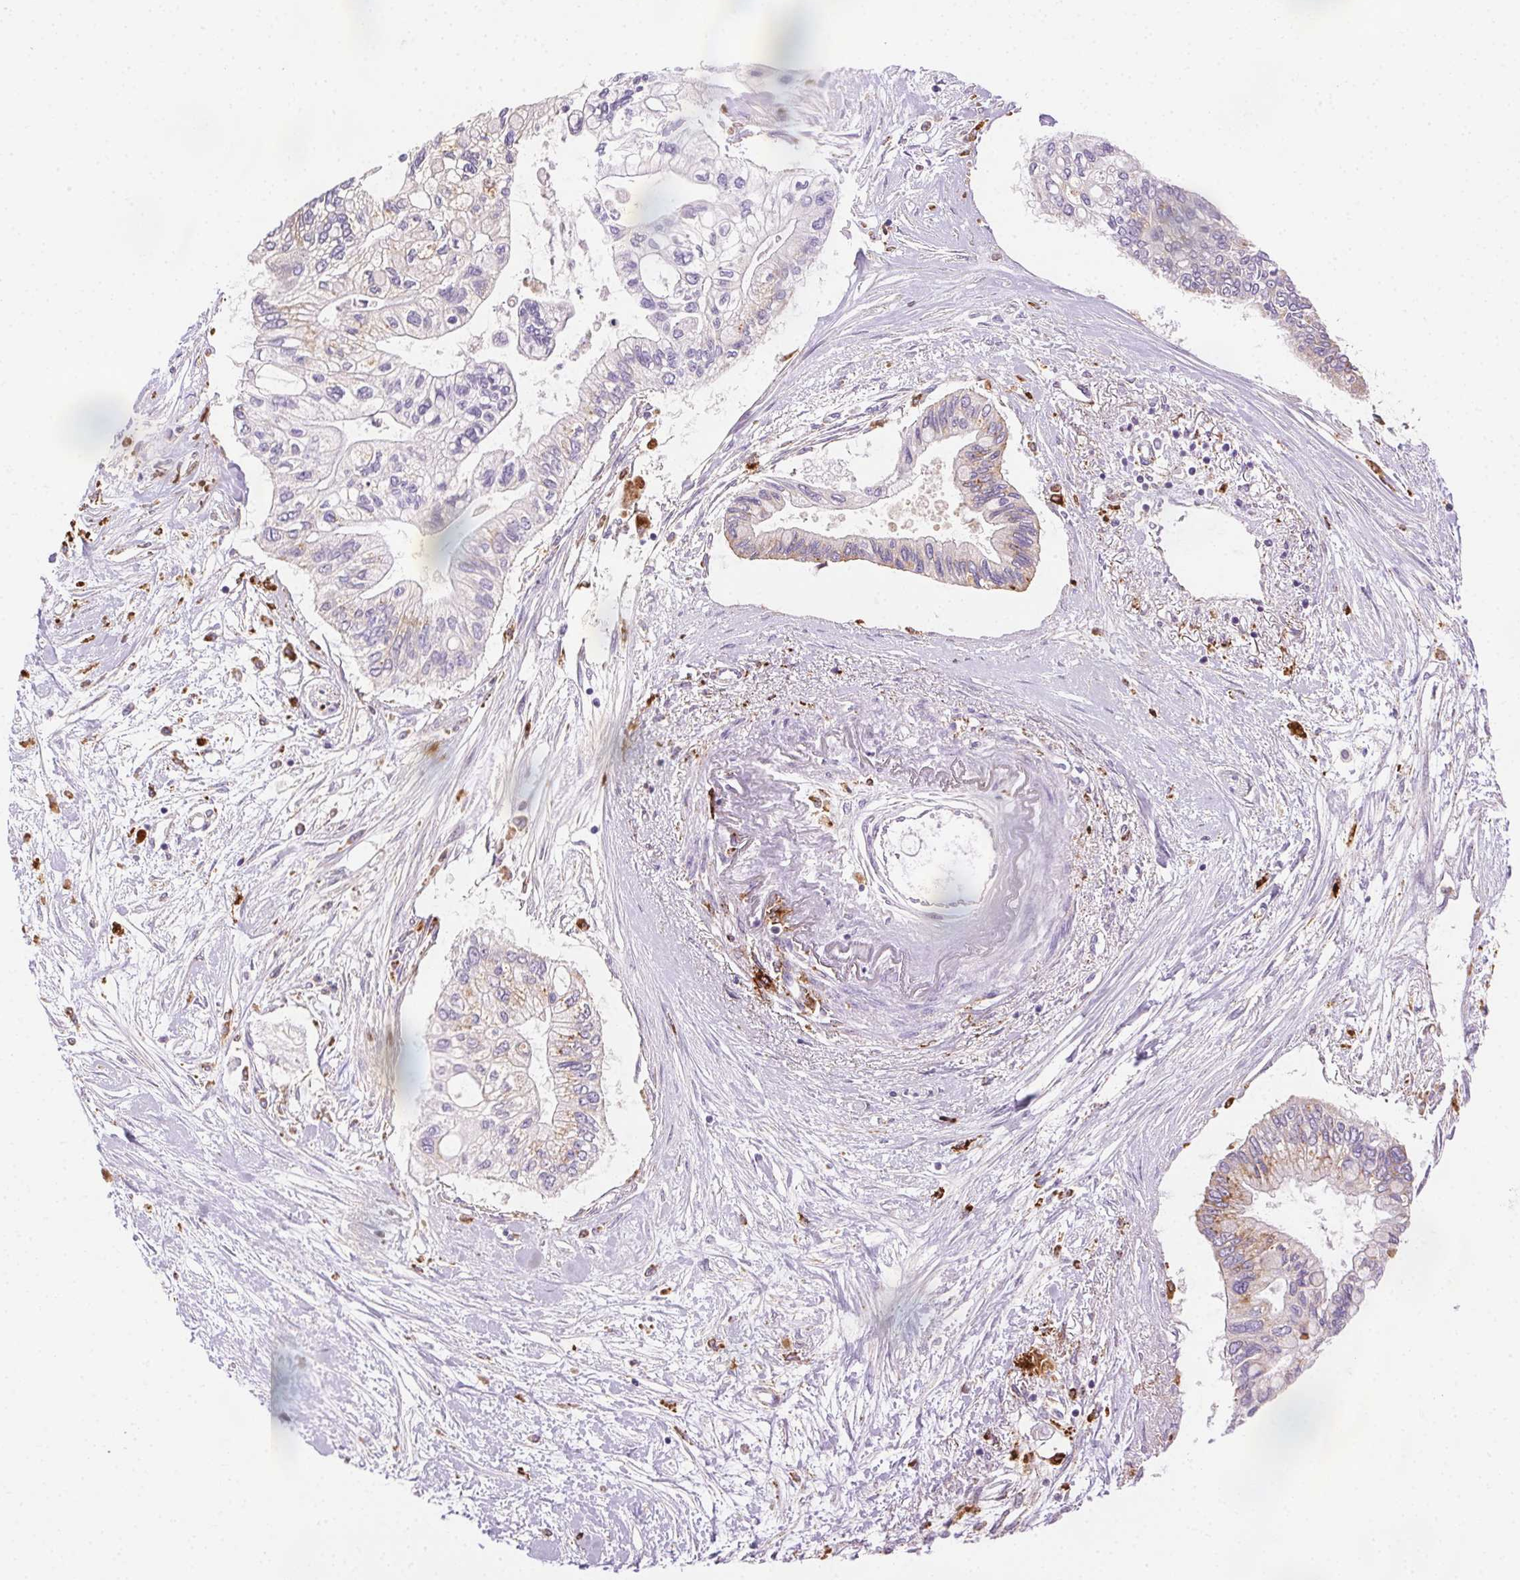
{"staining": {"intensity": "weak", "quantity": "<25%", "location": "cytoplasmic/membranous"}, "tissue": "pancreatic cancer", "cell_type": "Tumor cells", "image_type": "cancer", "snomed": [{"axis": "morphology", "description": "Adenocarcinoma, NOS"}, {"axis": "topography", "description": "Pancreas"}], "caption": "Immunohistochemistry (IHC) micrograph of neoplastic tissue: adenocarcinoma (pancreatic) stained with DAB reveals no significant protein staining in tumor cells.", "gene": "SCPEP1", "patient": {"sex": "female", "age": 77}}